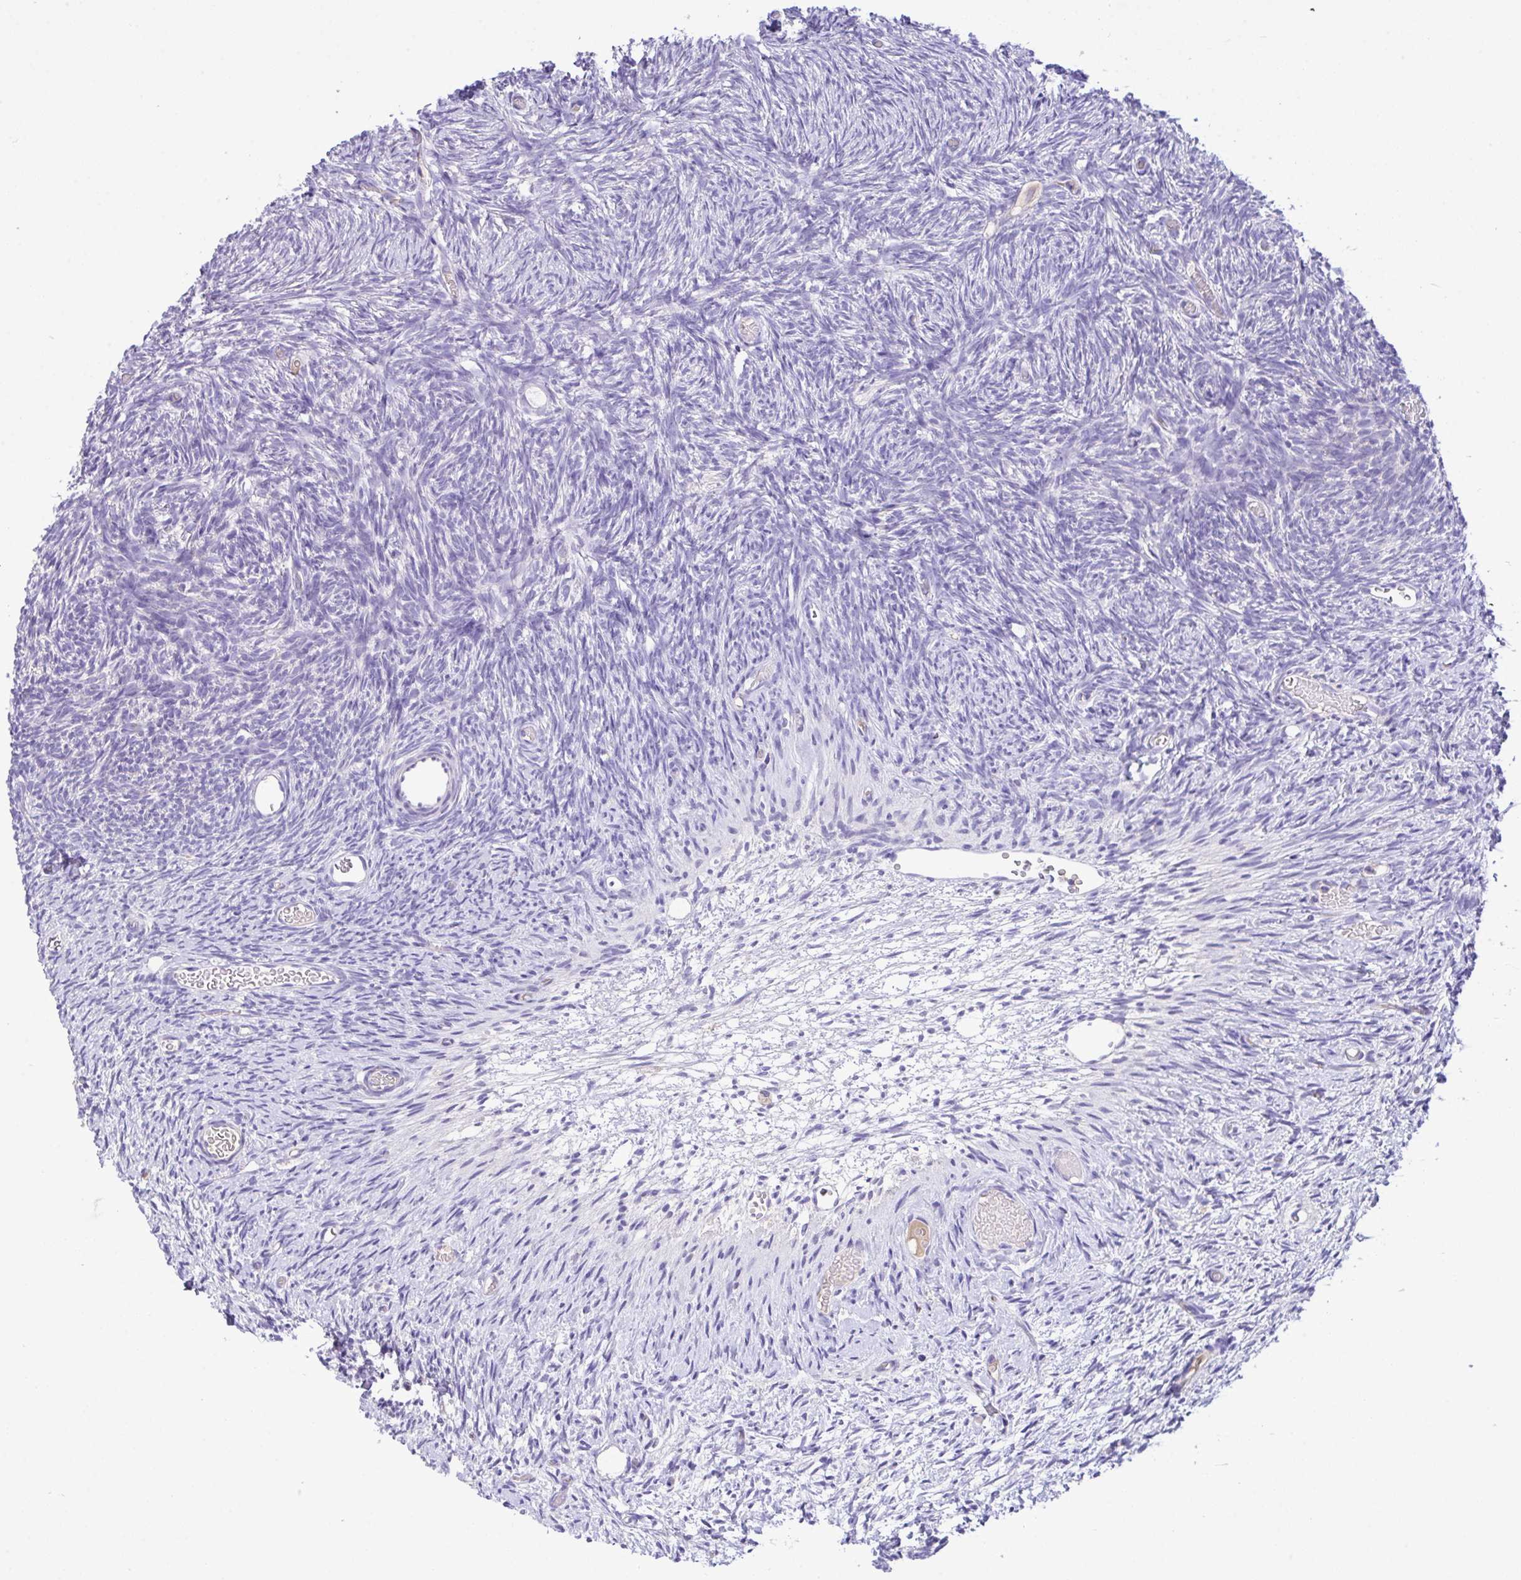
{"staining": {"intensity": "negative", "quantity": "none", "location": "none"}, "tissue": "ovary", "cell_type": "Follicle cells", "image_type": "normal", "snomed": [{"axis": "morphology", "description": "Normal tissue, NOS"}, {"axis": "topography", "description": "Ovary"}], "caption": "Immunohistochemistry (IHC) image of unremarkable ovary: ovary stained with DAB shows no significant protein staining in follicle cells.", "gene": "CA10", "patient": {"sex": "female", "age": 39}}